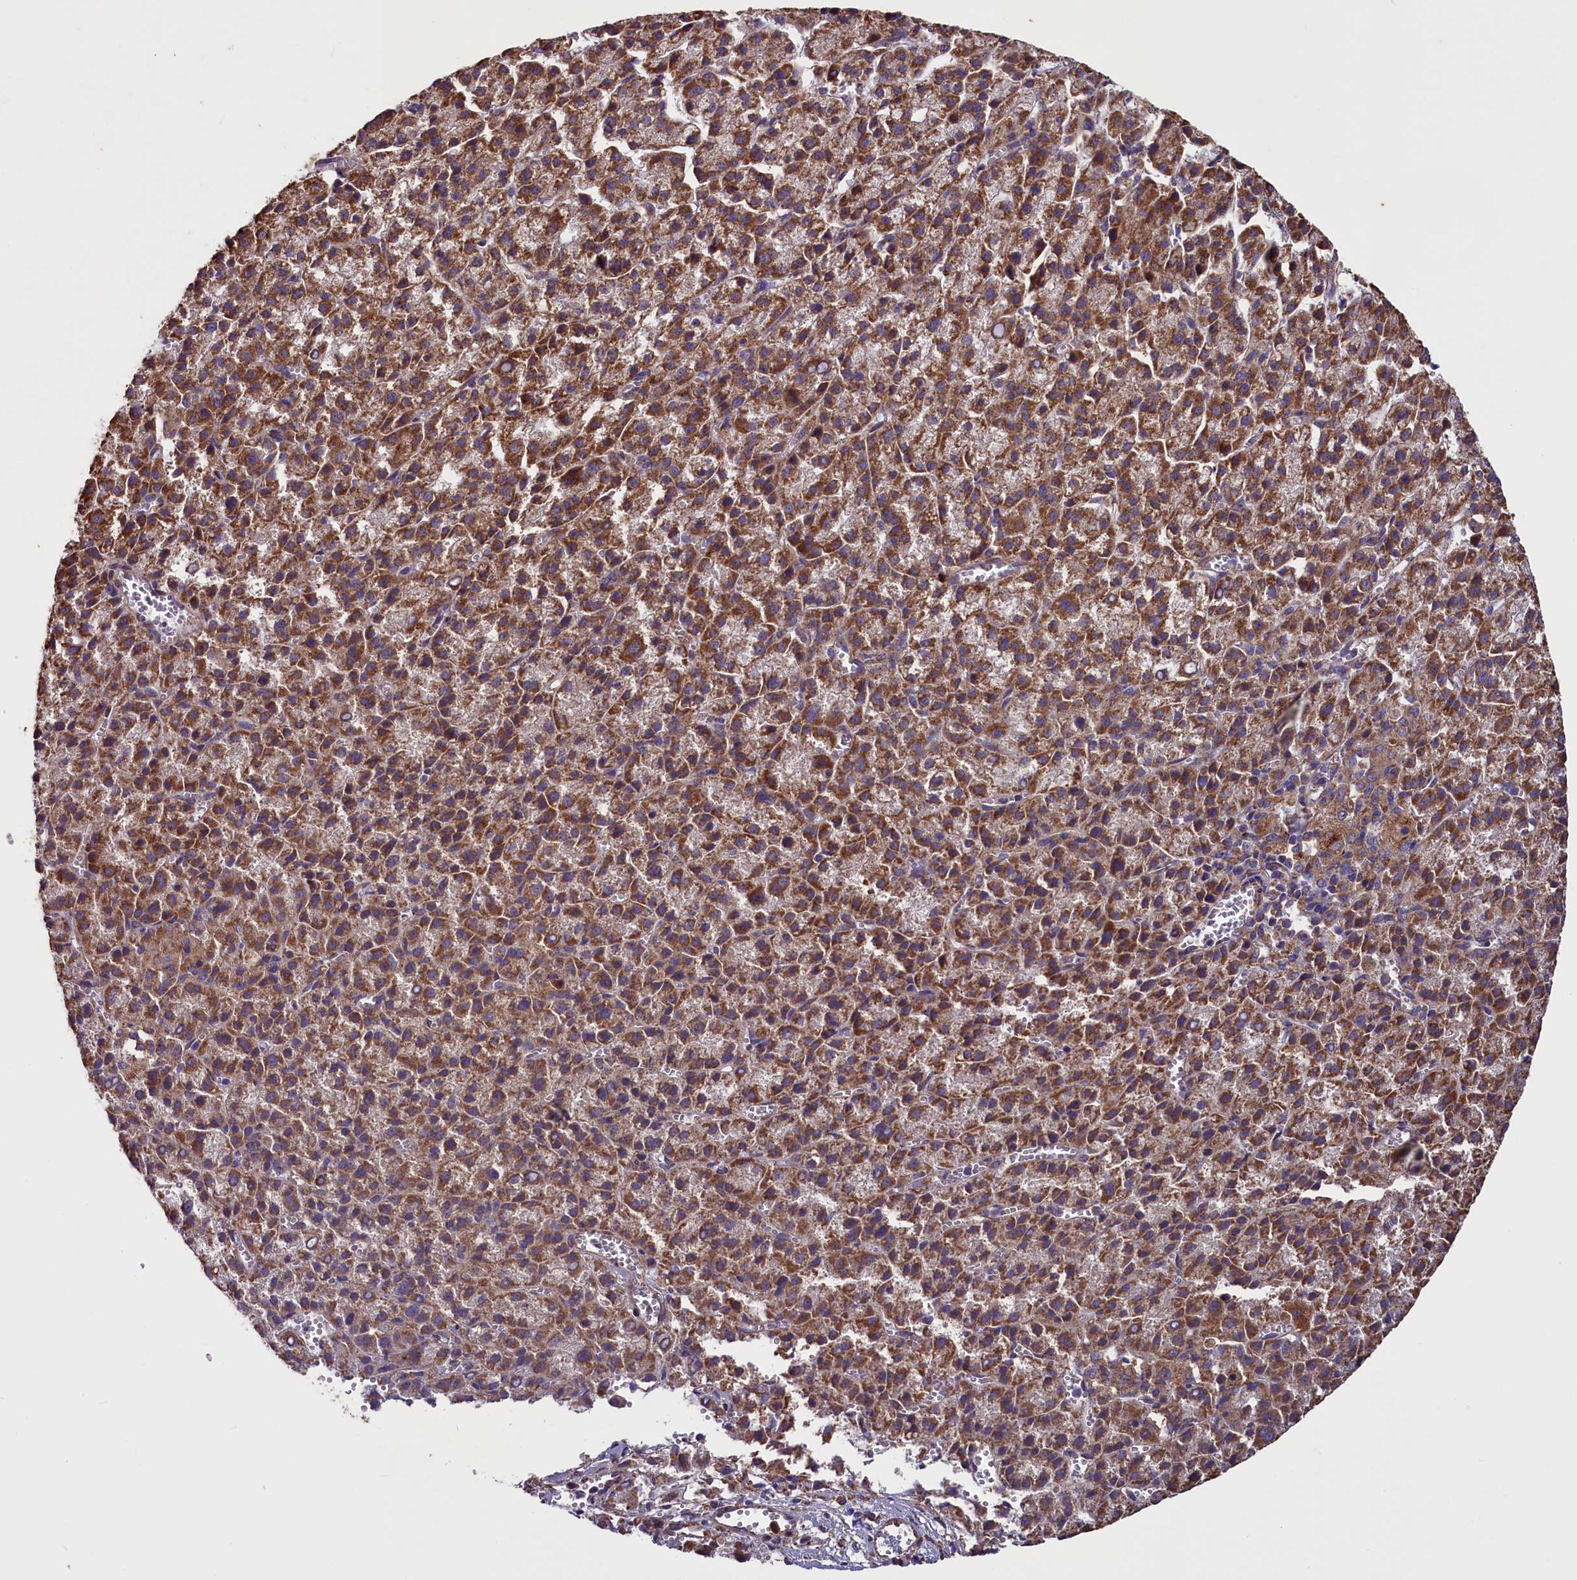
{"staining": {"intensity": "moderate", "quantity": ">75%", "location": "cytoplasmic/membranous"}, "tissue": "liver cancer", "cell_type": "Tumor cells", "image_type": "cancer", "snomed": [{"axis": "morphology", "description": "Carcinoma, Hepatocellular, NOS"}, {"axis": "topography", "description": "Liver"}], "caption": "Brown immunohistochemical staining in liver hepatocellular carcinoma demonstrates moderate cytoplasmic/membranous staining in approximately >75% of tumor cells. (IHC, brightfield microscopy, high magnification).", "gene": "ACAD8", "patient": {"sex": "female", "age": 58}}